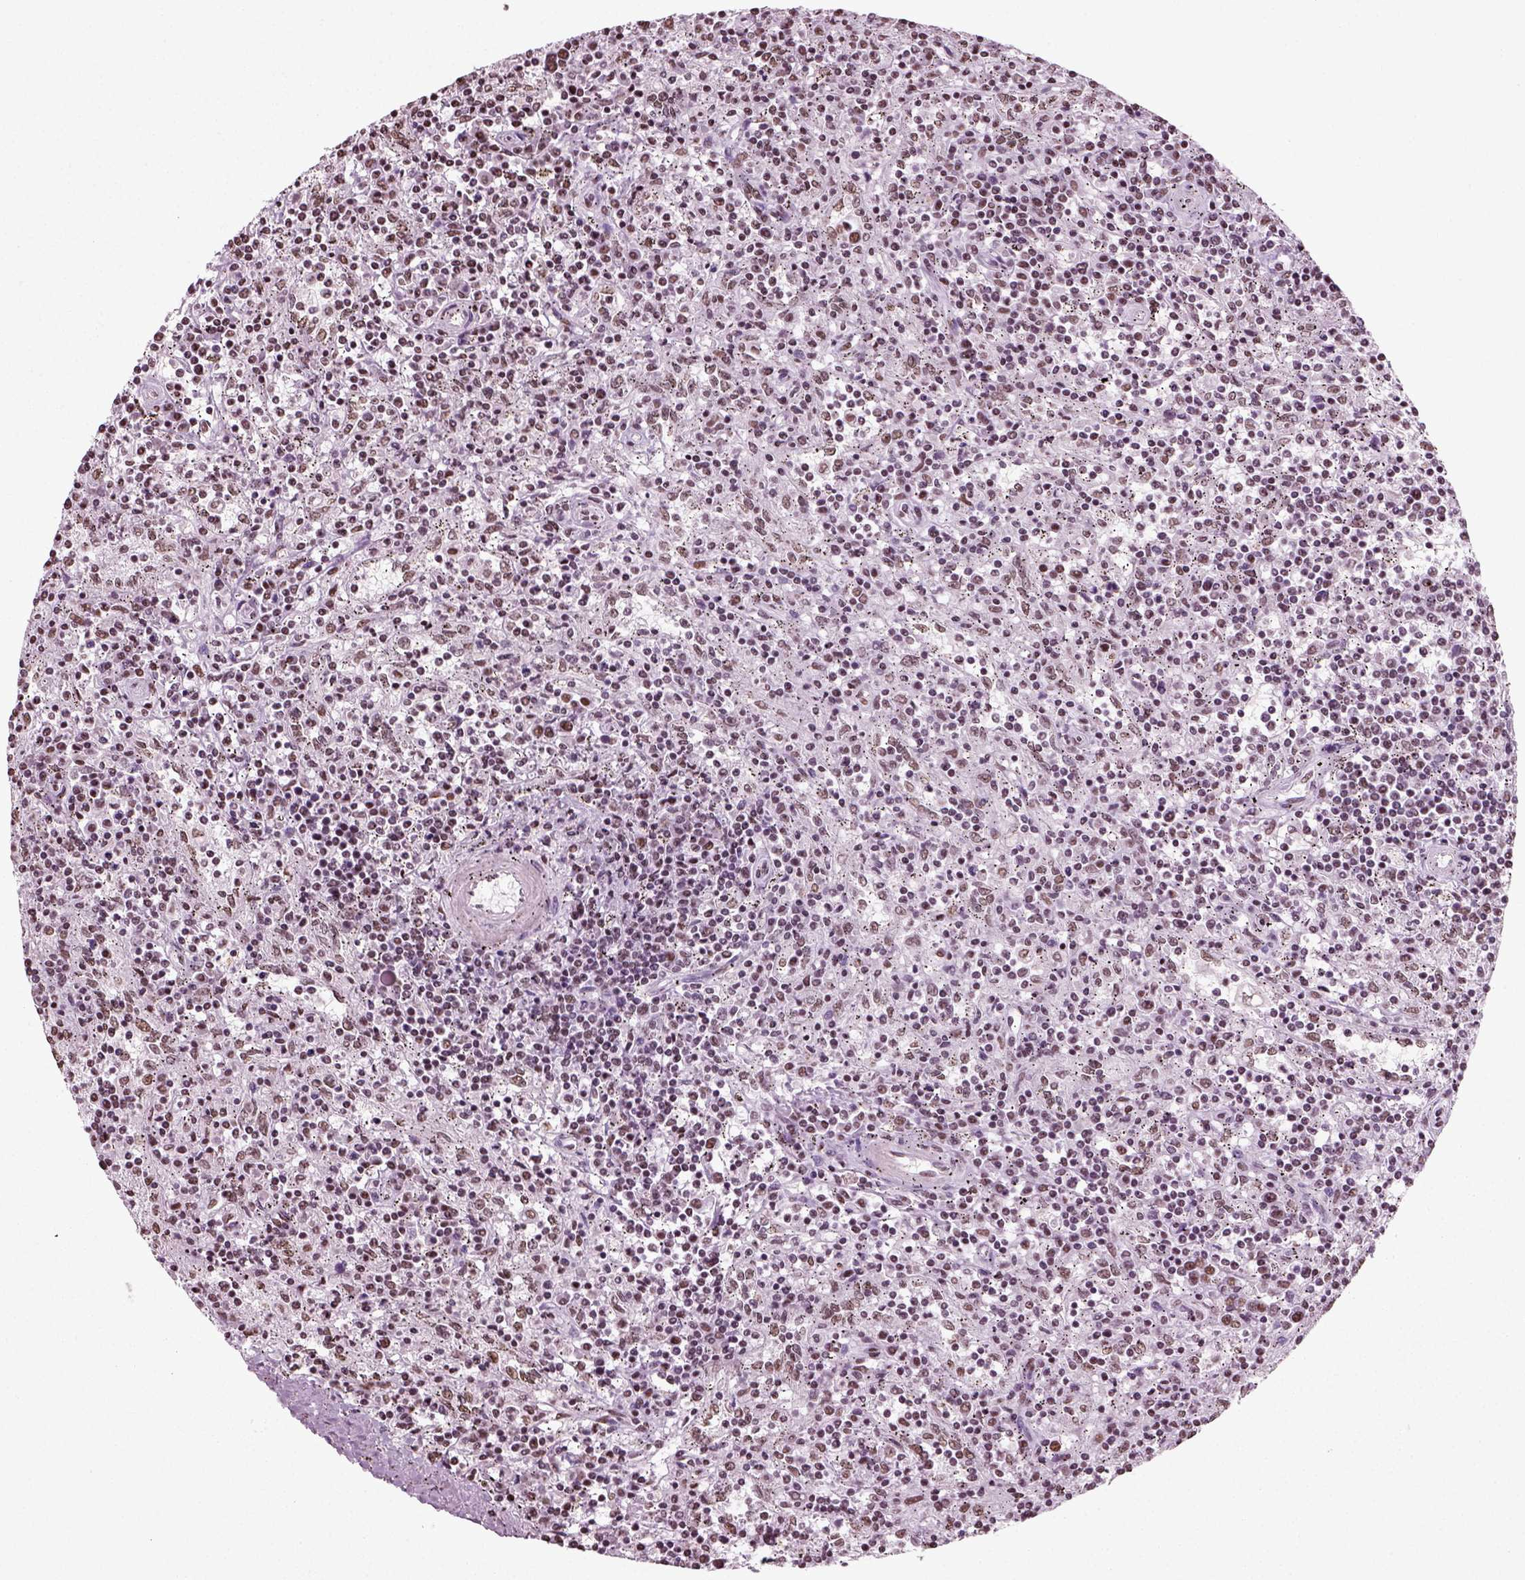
{"staining": {"intensity": "moderate", "quantity": "<25%", "location": "nuclear"}, "tissue": "lymphoma", "cell_type": "Tumor cells", "image_type": "cancer", "snomed": [{"axis": "morphology", "description": "Malignant lymphoma, non-Hodgkin's type, Low grade"}, {"axis": "topography", "description": "Spleen"}], "caption": "Immunohistochemistry (DAB (3,3'-diaminobenzidine)) staining of human malignant lymphoma, non-Hodgkin's type (low-grade) reveals moderate nuclear protein expression in approximately <25% of tumor cells. (DAB IHC with brightfield microscopy, high magnification).", "gene": "POLR1H", "patient": {"sex": "male", "age": 62}}